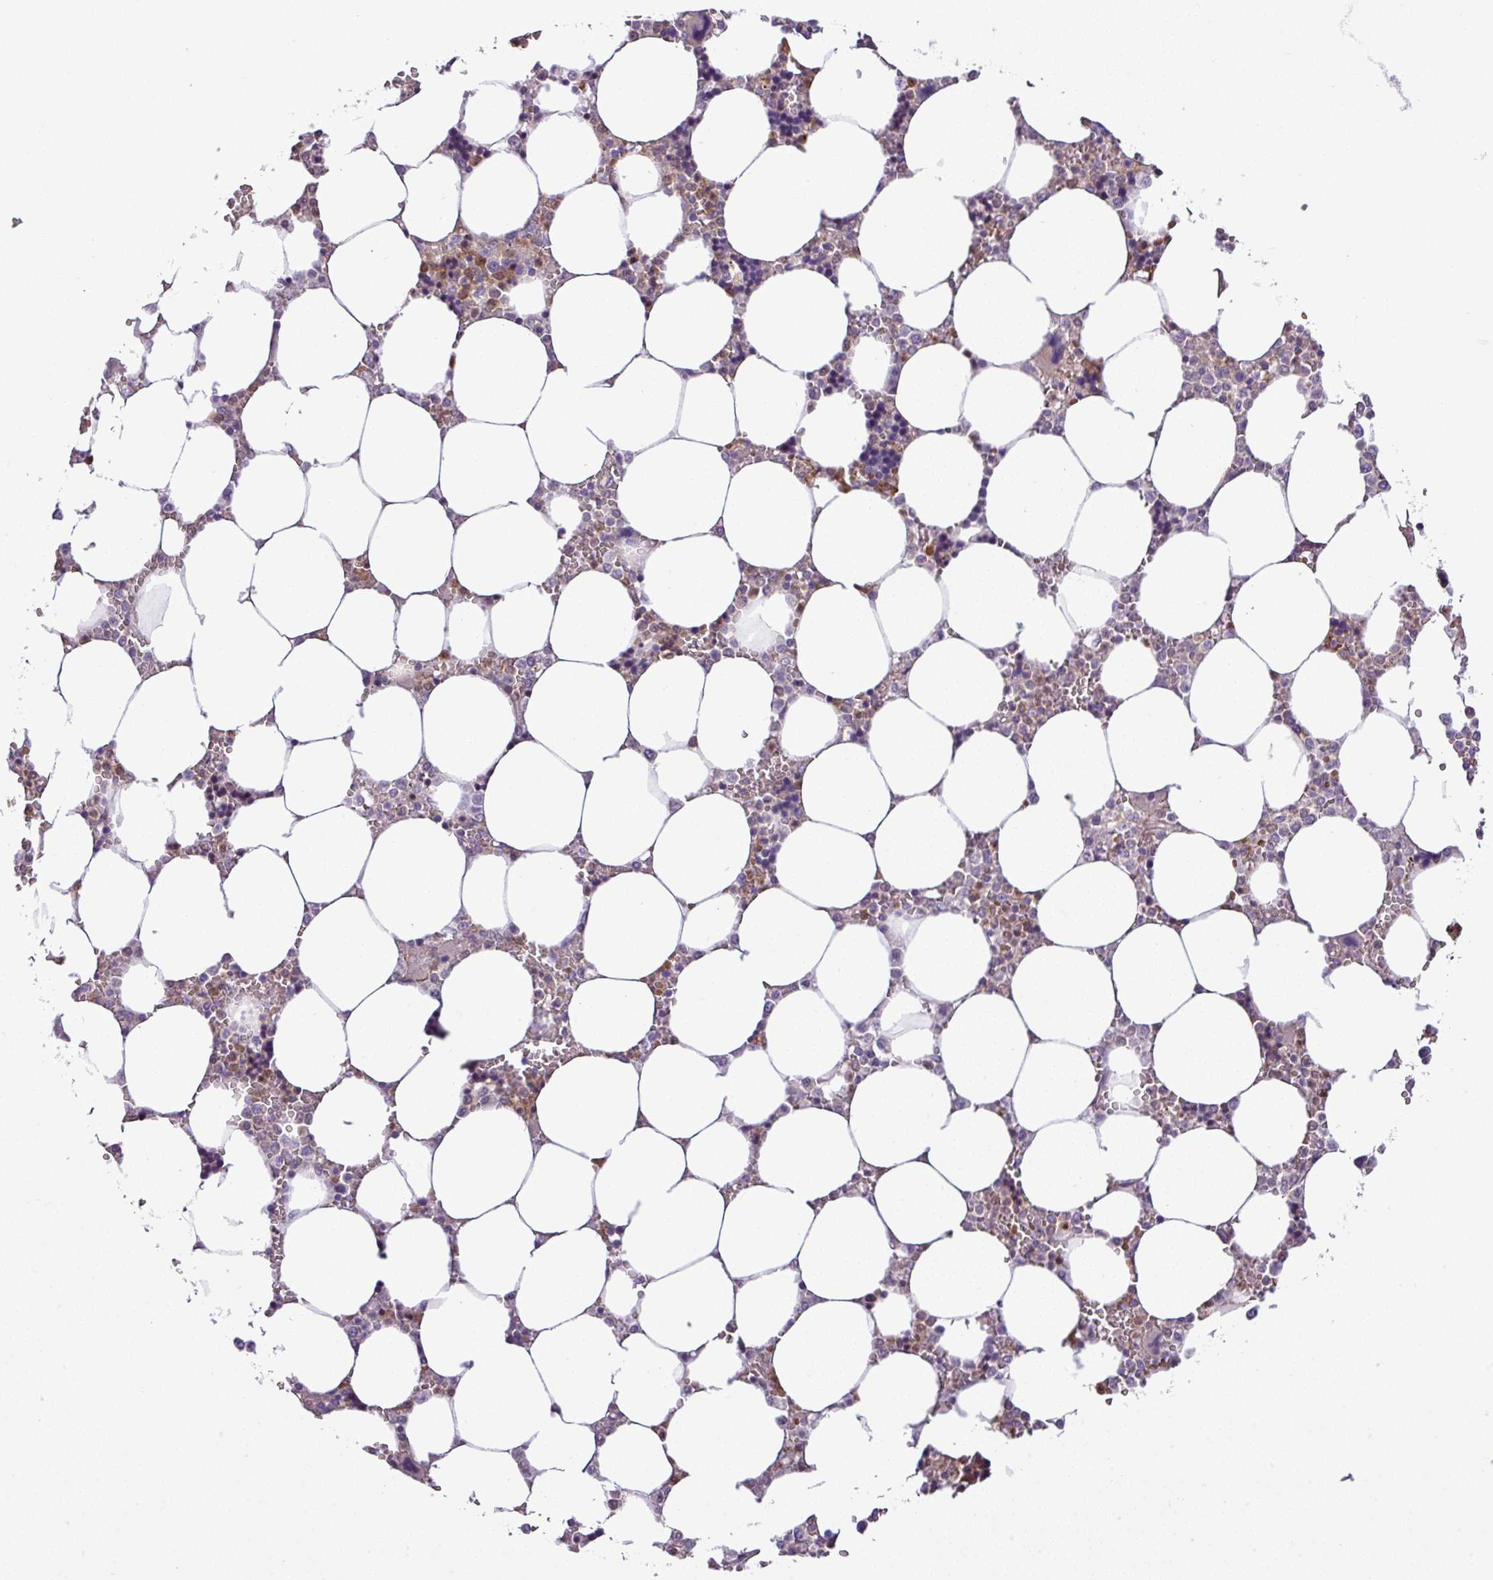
{"staining": {"intensity": "moderate", "quantity": "<25%", "location": "cytoplasmic/membranous,nuclear"}, "tissue": "bone marrow", "cell_type": "Hematopoietic cells", "image_type": "normal", "snomed": [{"axis": "morphology", "description": "Normal tissue, NOS"}, {"axis": "topography", "description": "Bone marrow"}], "caption": "A high-resolution micrograph shows immunohistochemistry staining of normal bone marrow, which displays moderate cytoplasmic/membranous,nuclear positivity in approximately <25% of hematopoietic cells.", "gene": "NBEAL2", "patient": {"sex": "male", "age": 64}}